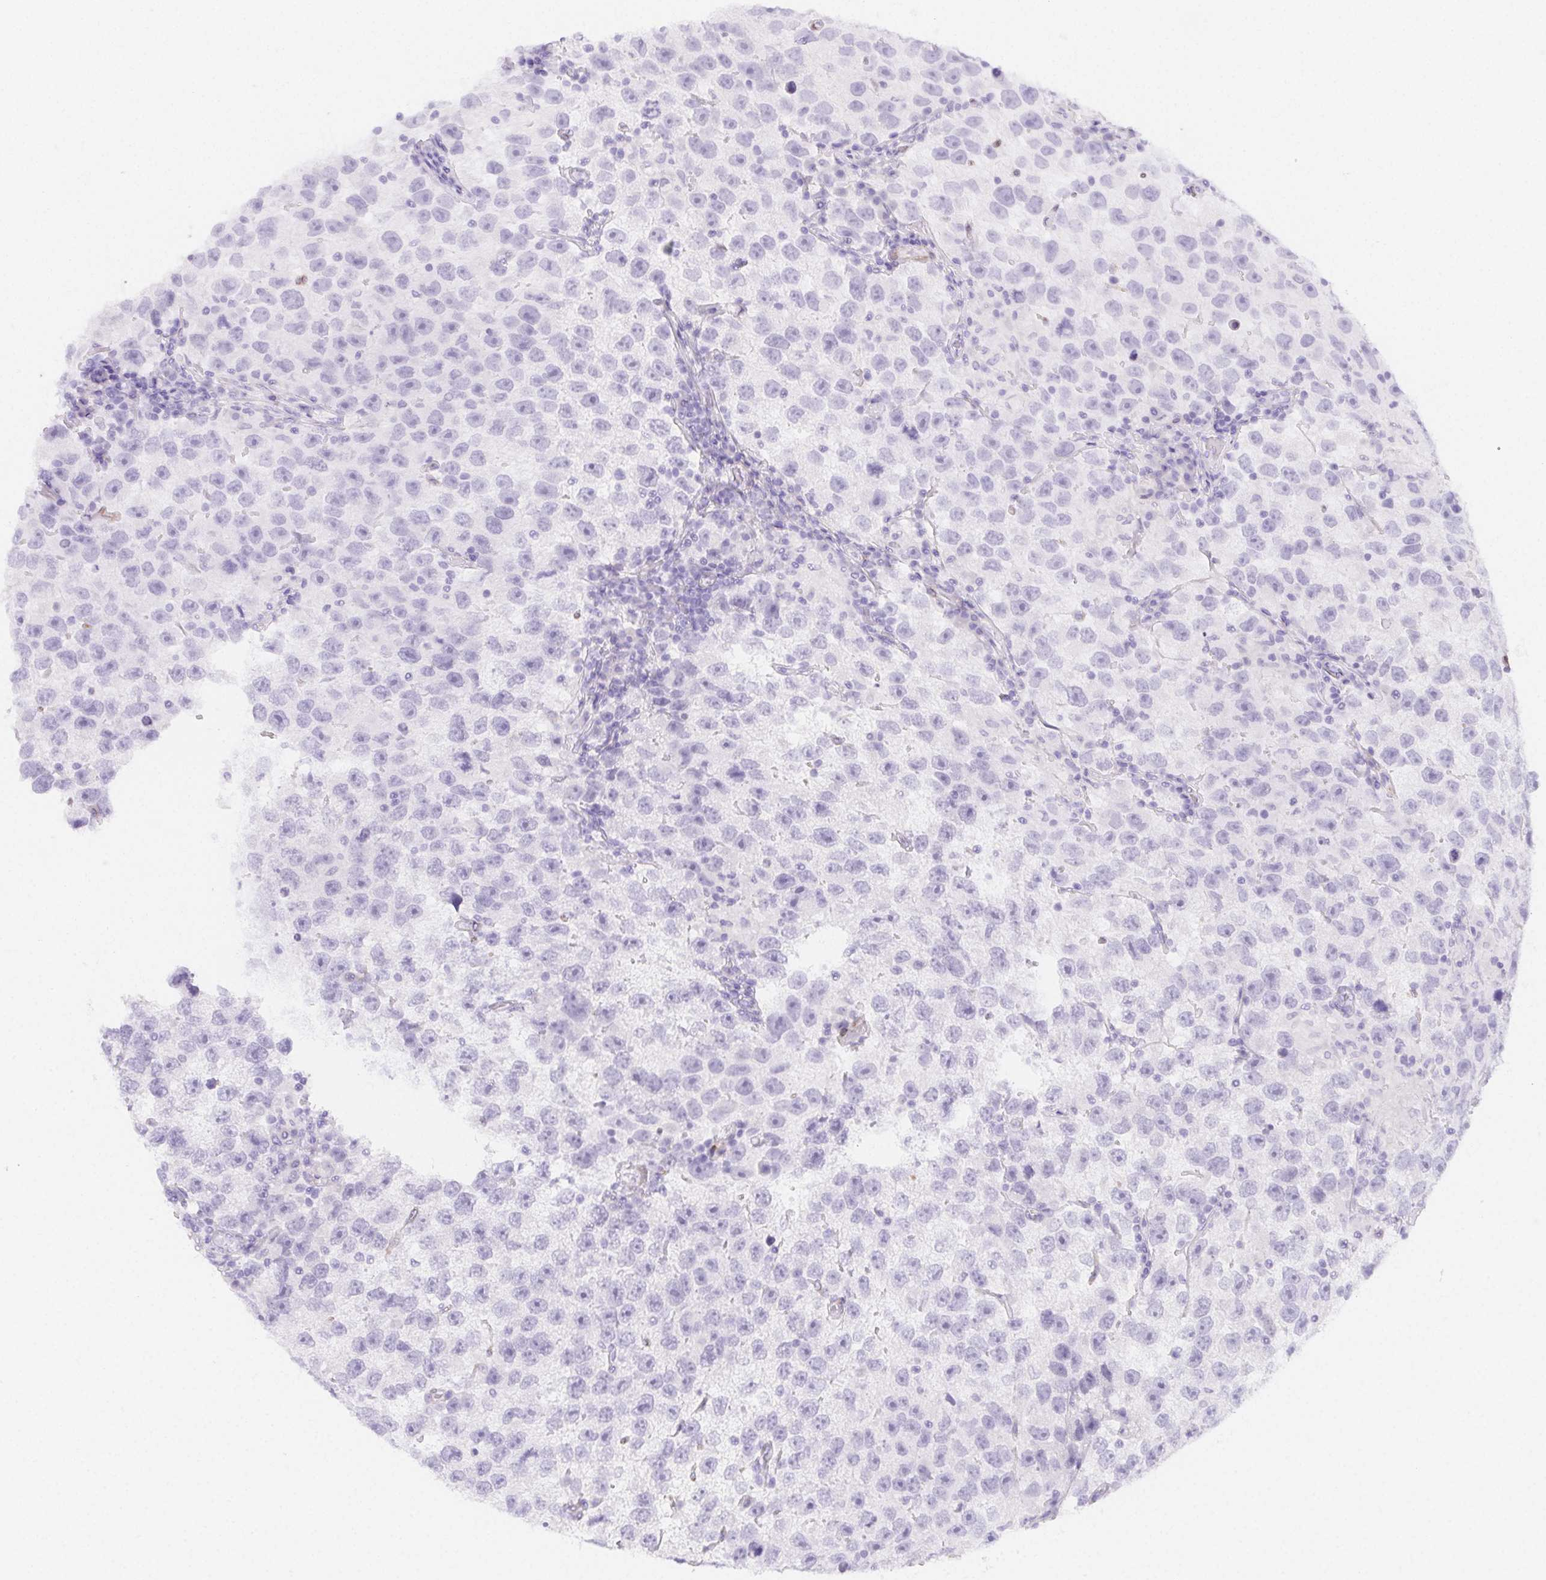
{"staining": {"intensity": "negative", "quantity": "none", "location": "none"}, "tissue": "testis cancer", "cell_type": "Tumor cells", "image_type": "cancer", "snomed": [{"axis": "morphology", "description": "Seminoma, NOS"}, {"axis": "topography", "description": "Testis"}], "caption": "Protein analysis of testis cancer (seminoma) shows no significant staining in tumor cells. The staining is performed using DAB (3,3'-diaminobenzidine) brown chromogen with nuclei counter-stained in using hematoxylin.", "gene": "HRC", "patient": {"sex": "male", "age": 26}}